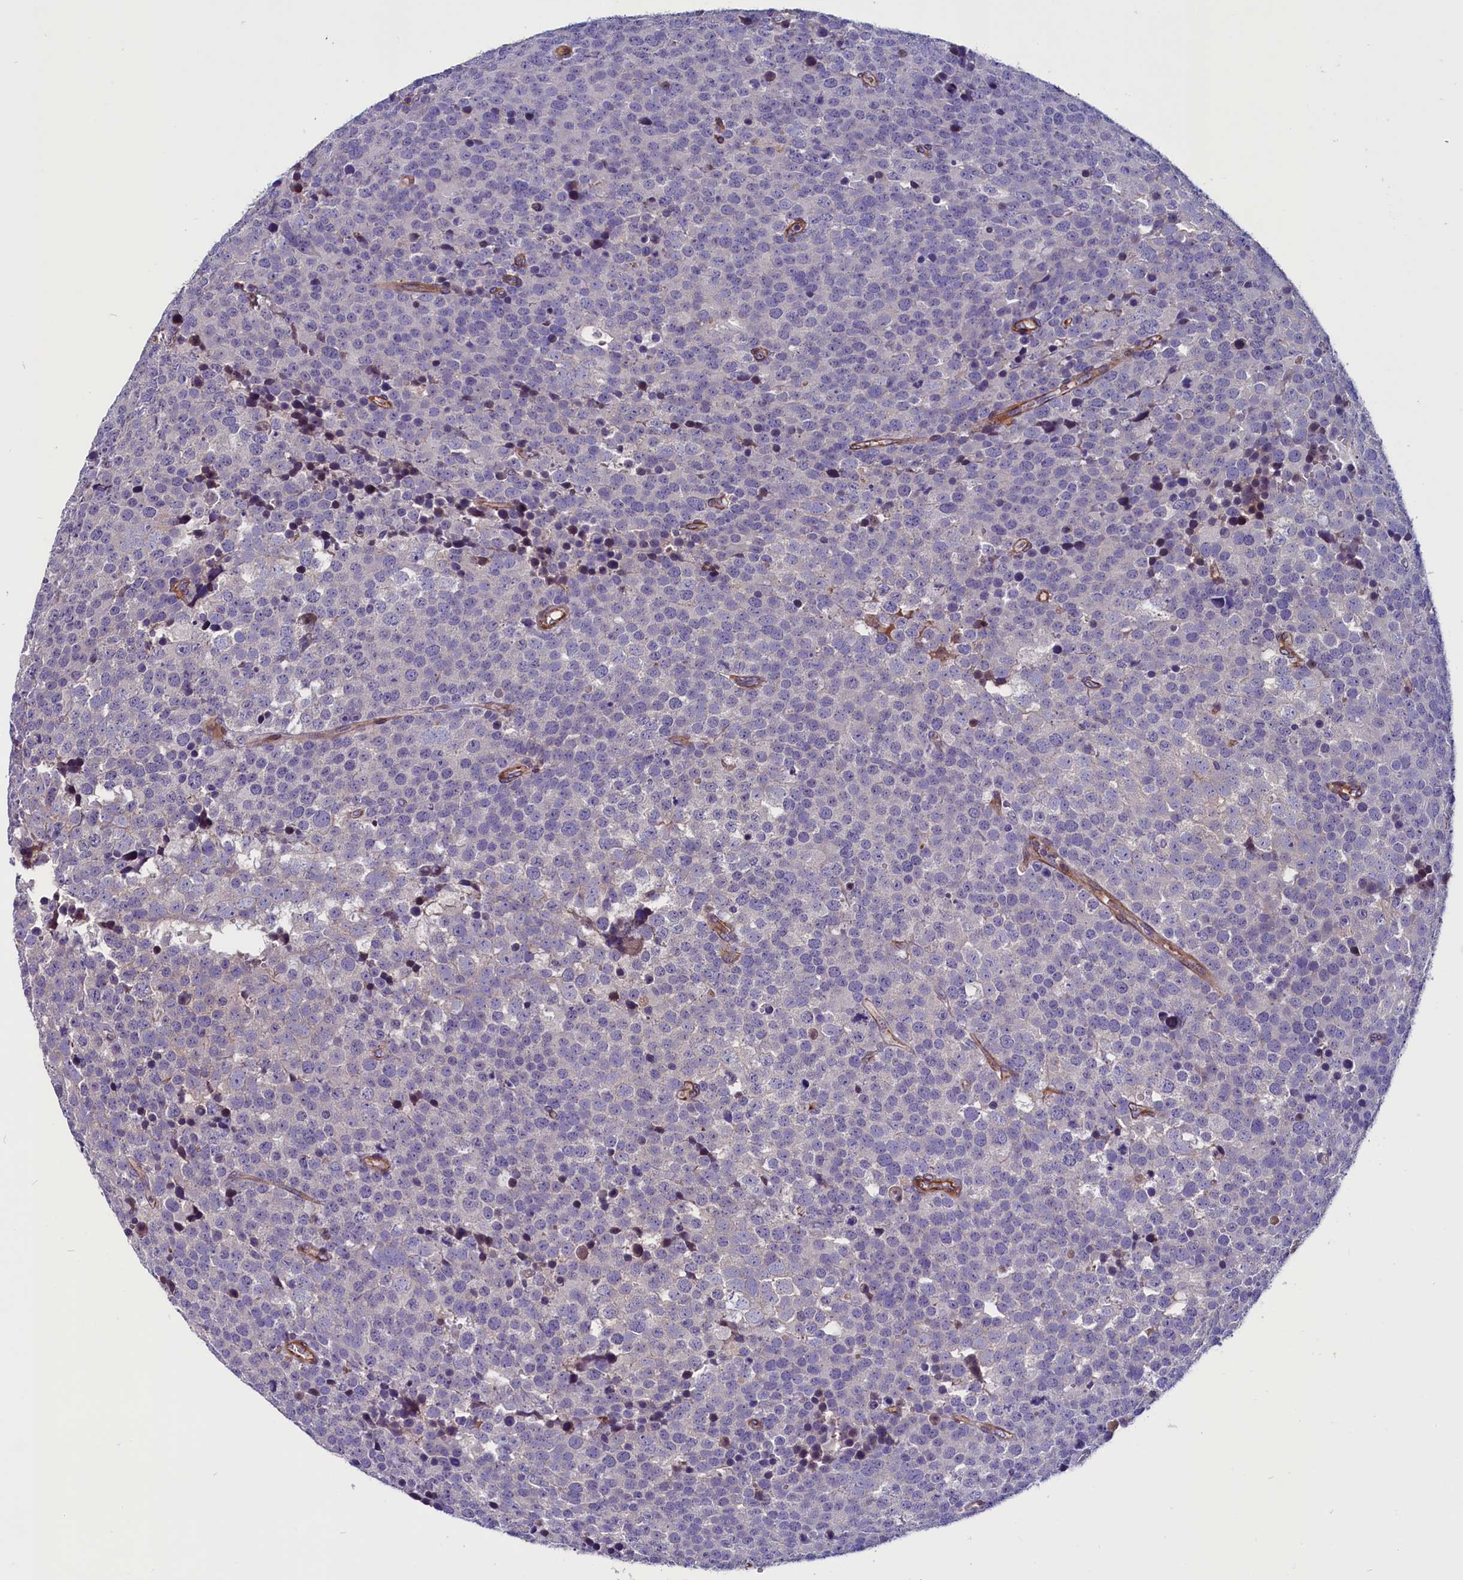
{"staining": {"intensity": "negative", "quantity": "none", "location": "none"}, "tissue": "testis cancer", "cell_type": "Tumor cells", "image_type": "cancer", "snomed": [{"axis": "morphology", "description": "Seminoma, NOS"}, {"axis": "topography", "description": "Testis"}], "caption": "Testis cancer was stained to show a protein in brown. There is no significant positivity in tumor cells. Brightfield microscopy of IHC stained with DAB (brown) and hematoxylin (blue), captured at high magnification.", "gene": "ZNF749", "patient": {"sex": "male", "age": 71}}